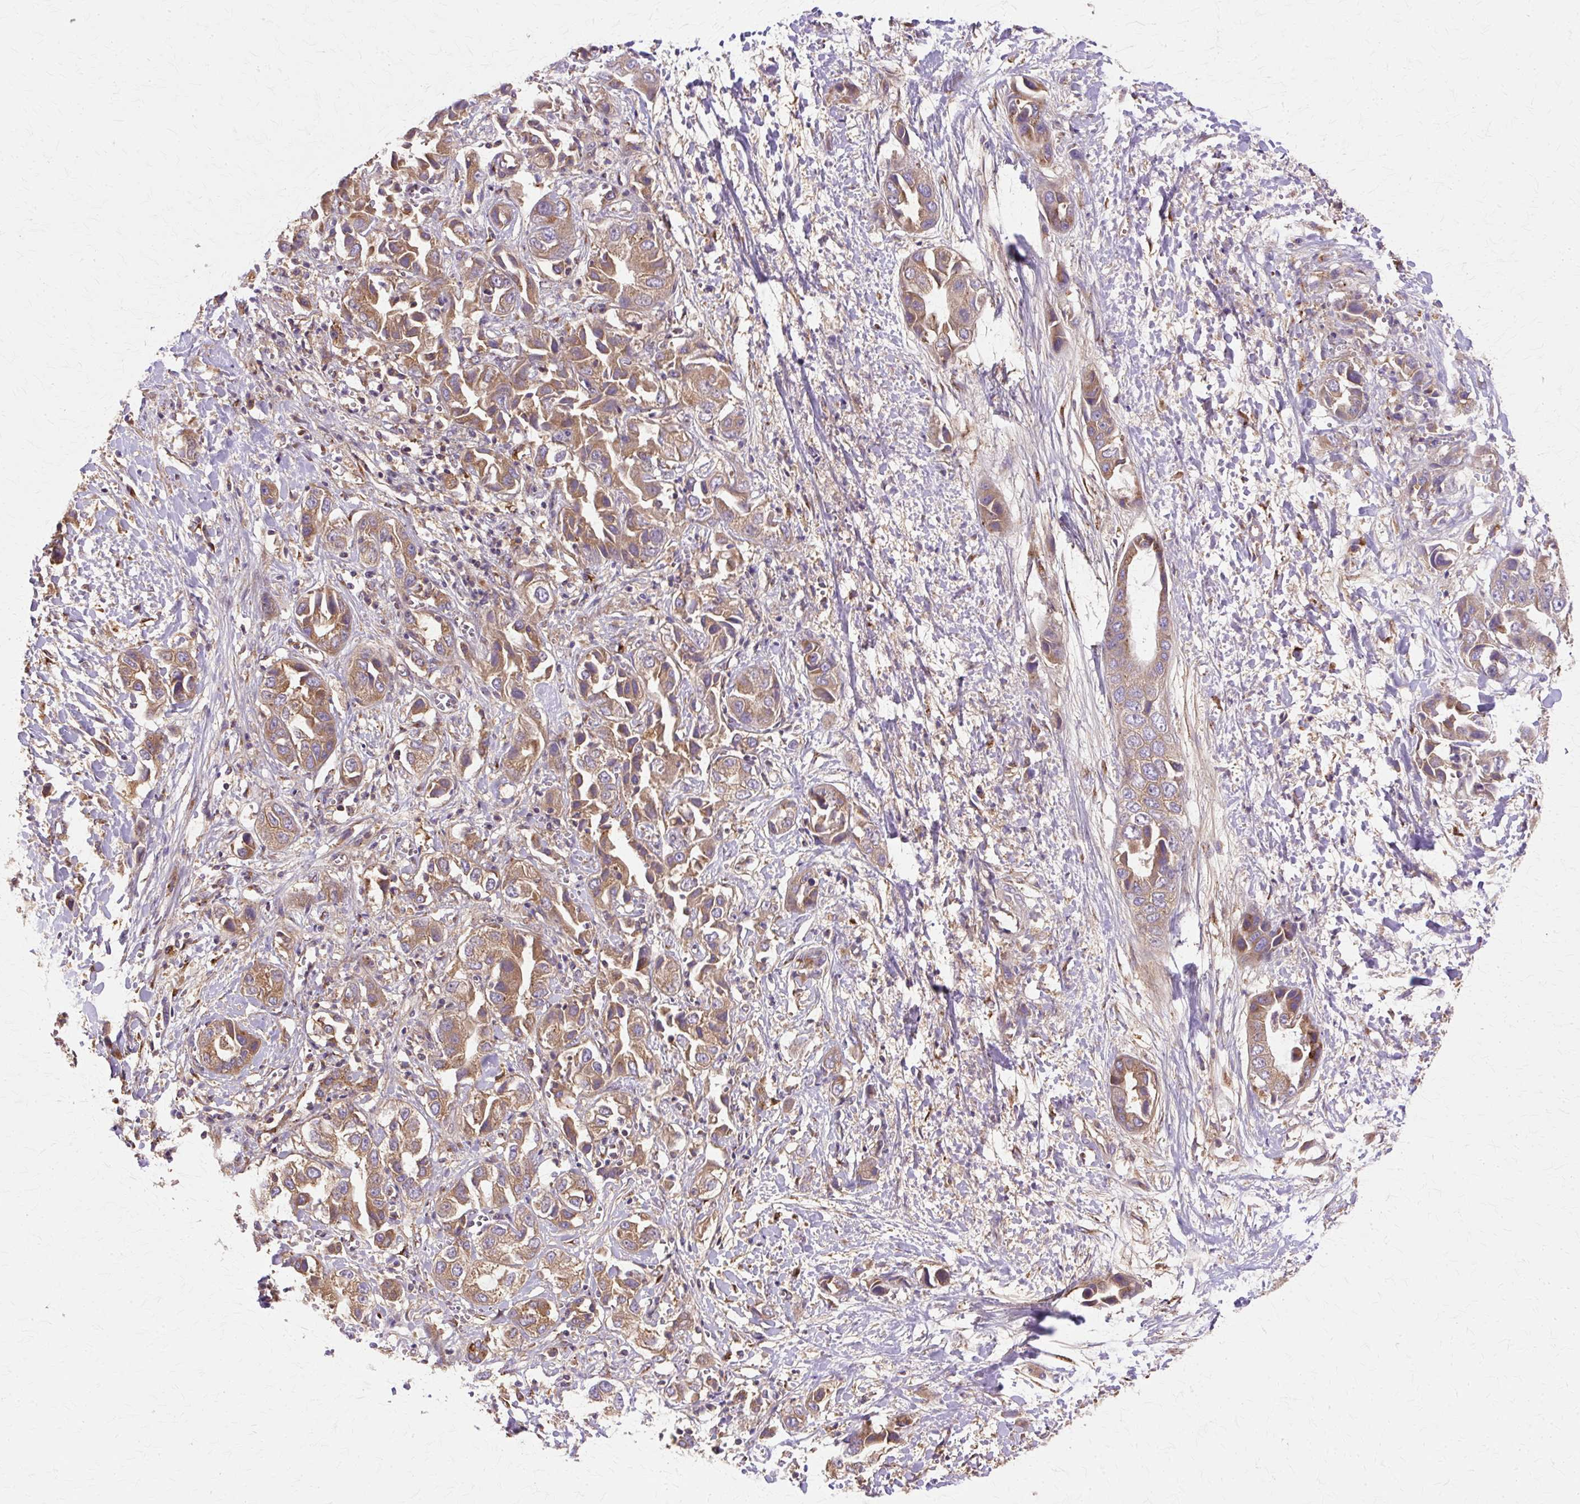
{"staining": {"intensity": "moderate", "quantity": ">75%", "location": "cytoplasmic/membranous"}, "tissue": "liver cancer", "cell_type": "Tumor cells", "image_type": "cancer", "snomed": [{"axis": "morphology", "description": "Cholangiocarcinoma"}, {"axis": "topography", "description": "Liver"}], "caption": "This histopathology image demonstrates IHC staining of cholangiocarcinoma (liver), with medium moderate cytoplasmic/membranous staining in about >75% of tumor cells.", "gene": "COPB1", "patient": {"sex": "female", "age": 52}}